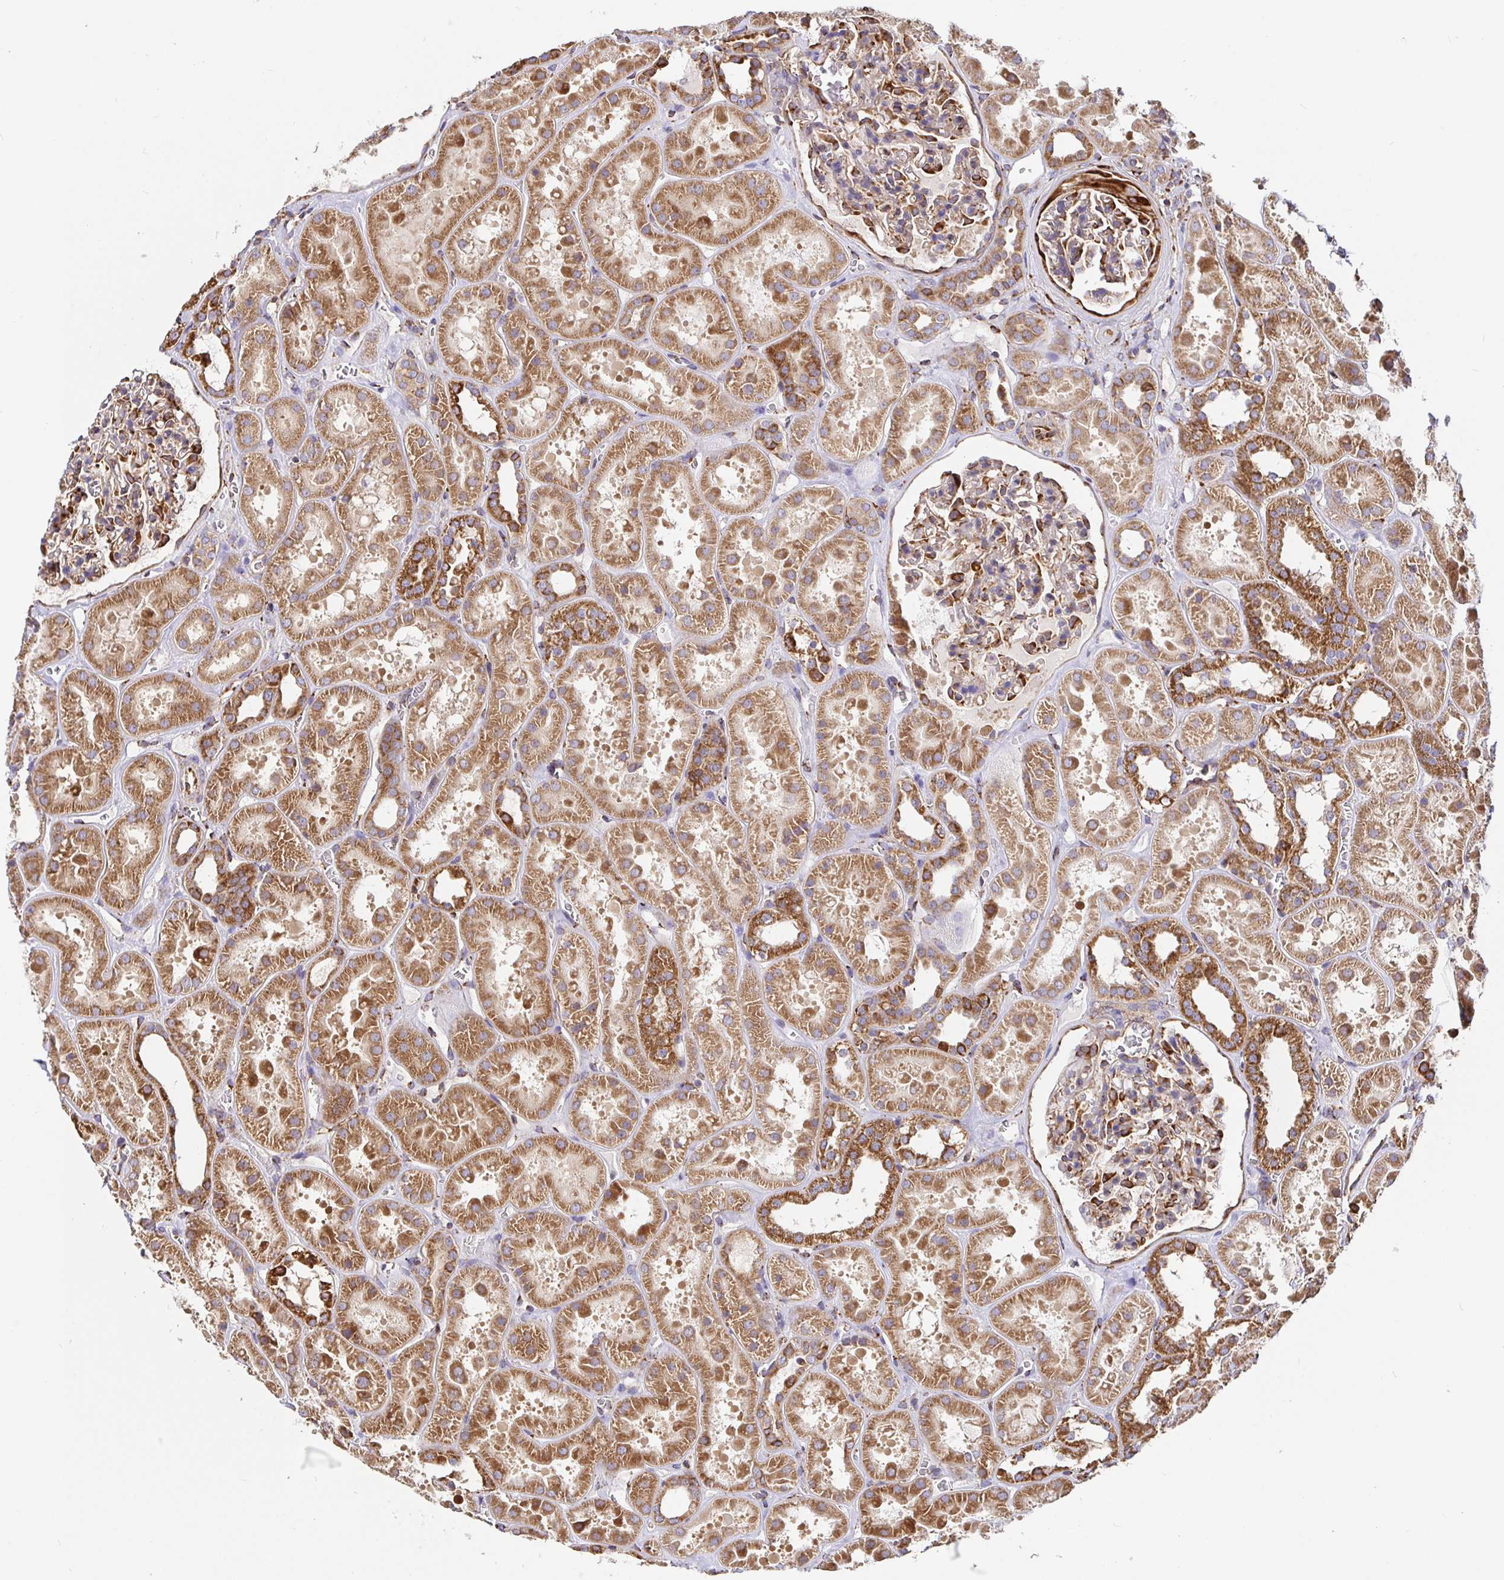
{"staining": {"intensity": "strong", "quantity": "25%-75%", "location": "cytoplasmic/membranous"}, "tissue": "kidney", "cell_type": "Cells in glomeruli", "image_type": "normal", "snomed": [{"axis": "morphology", "description": "Normal tissue, NOS"}, {"axis": "topography", "description": "Kidney"}], "caption": "Immunohistochemical staining of benign human kidney shows strong cytoplasmic/membranous protein staining in about 25%-75% of cells in glomeruli.", "gene": "MAOA", "patient": {"sex": "female", "age": 41}}